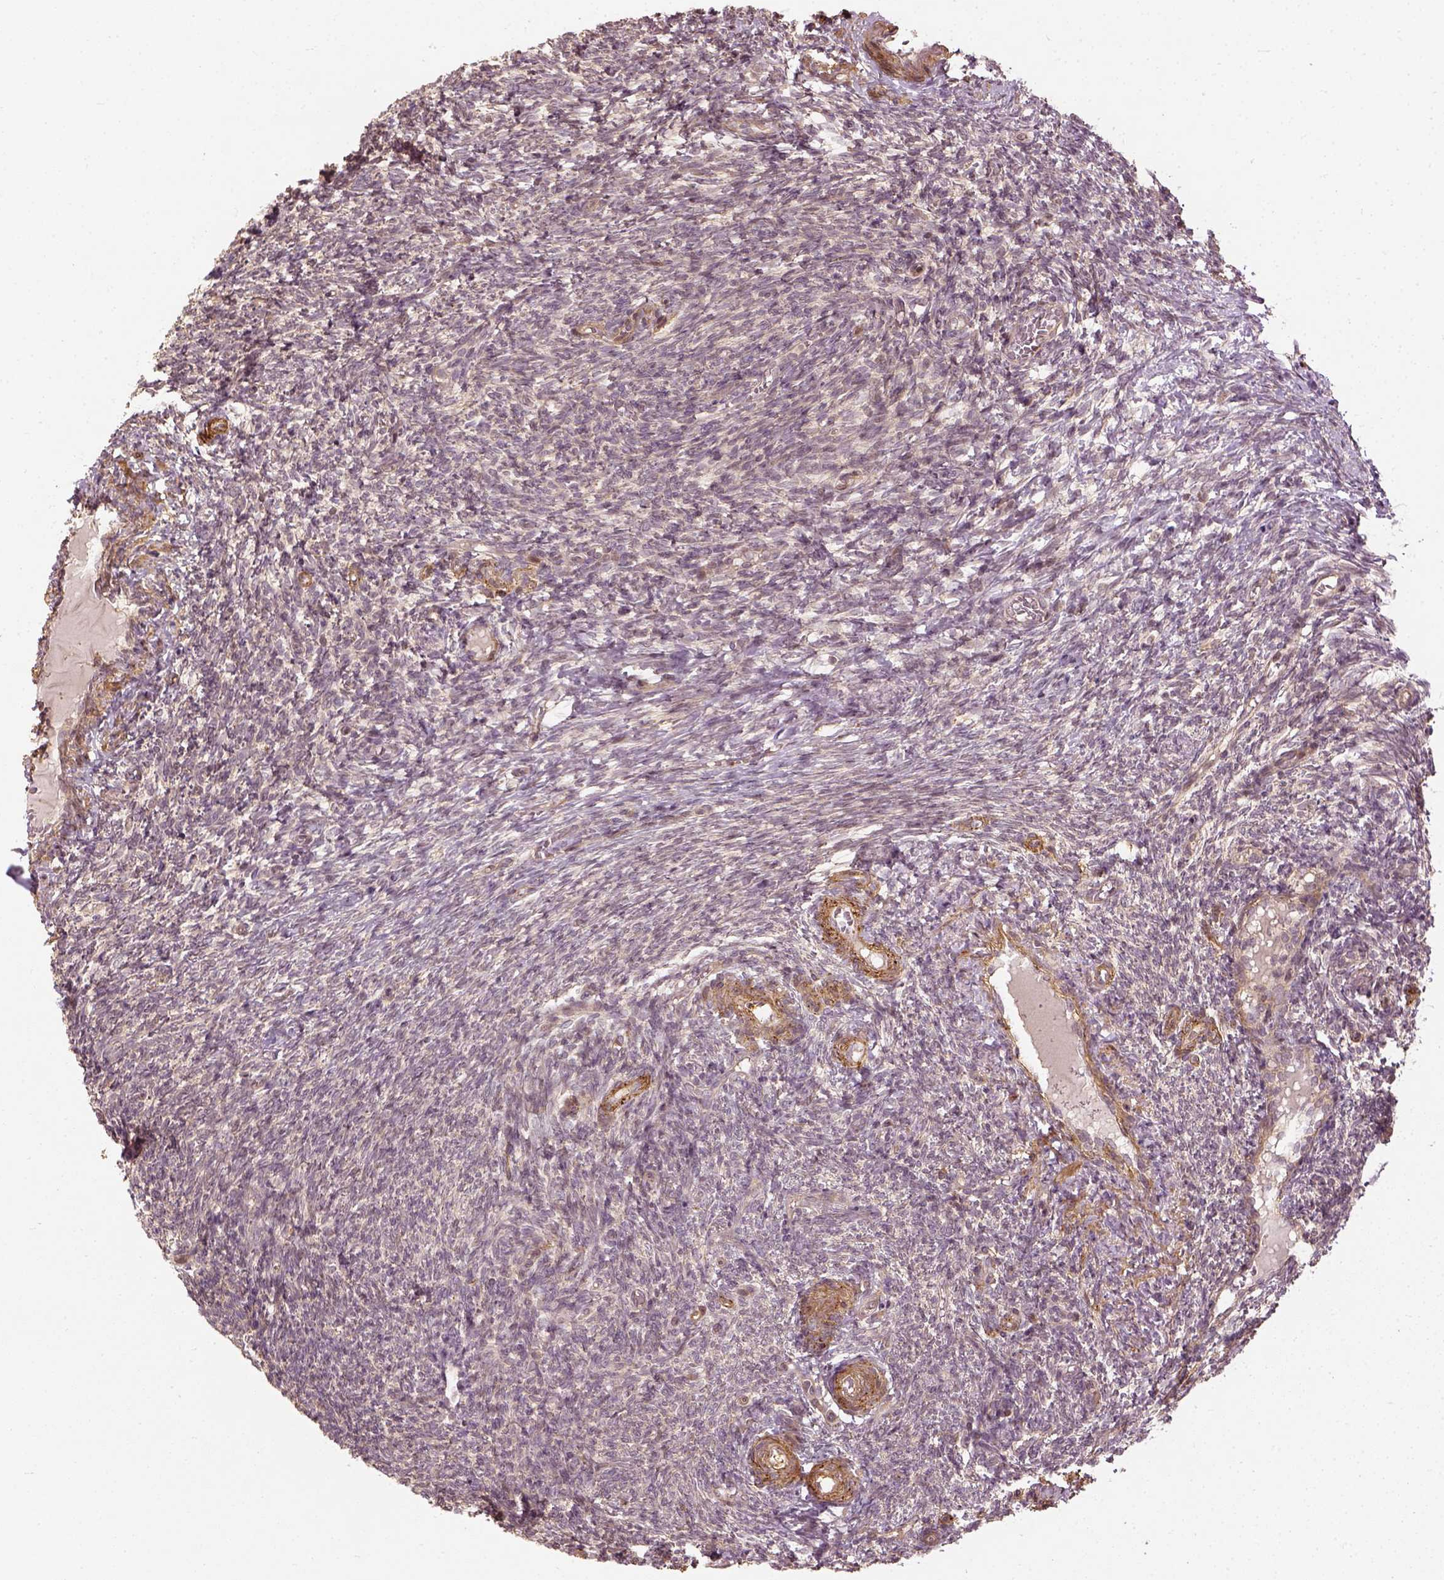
{"staining": {"intensity": "weak", "quantity": "<25%", "location": "cytoplasmic/membranous"}, "tissue": "ovary", "cell_type": "Ovarian stroma cells", "image_type": "normal", "snomed": [{"axis": "morphology", "description": "Normal tissue, NOS"}, {"axis": "topography", "description": "Ovary"}], "caption": "An image of human ovary is negative for staining in ovarian stroma cells. (Stains: DAB (3,3'-diaminobenzidine) IHC with hematoxylin counter stain, Microscopy: brightfield microscopy at high magnification).", "gene": "VEGFA", "patient": {"sex": "female", "age": 39}}